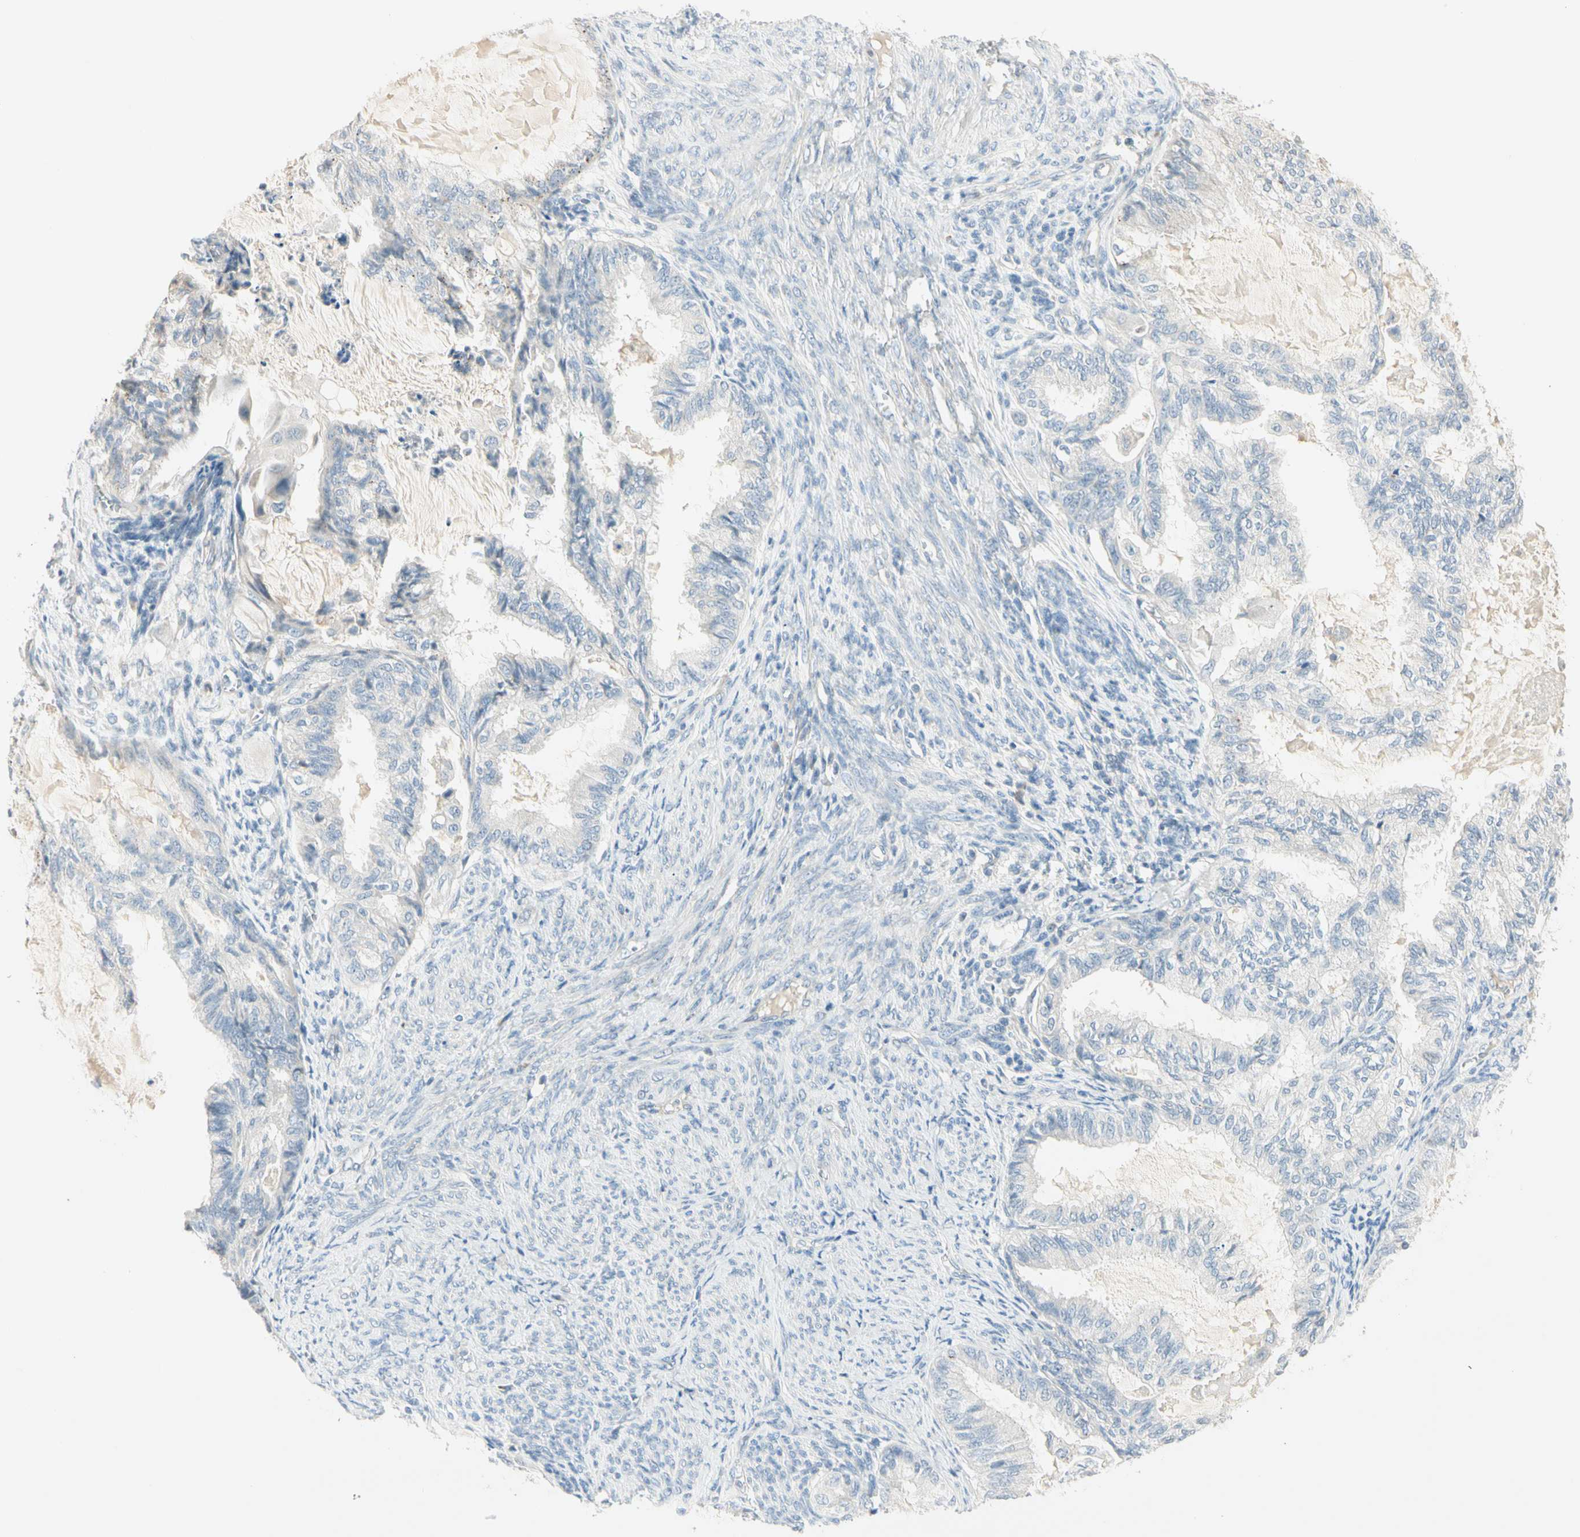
{"staining": {"intensity": "negative", "quantity": "none", "location": "none"}, "tissue": "cervical cancer", "cell_type": "Tumor cells", "image_type": "cancer", "snomed": [{"axis": "morphology", "description": "Normal tissue, NOS"}, {"axis": "morphology", "description": "Adenocarcinoma, NOS"}, {"axis": "topography", "description": "Cervix"}, {"axis": "topography", "description": "Endometrium"}], "caption": "Immunohistochemistry photomicrograph of cervical cancer (adenocarcinoma) stained for a protein (brown), which displays no staining in tumor cells.", "gene": "ALDH18A1", "patient": {"sex": "female", "age": 86}}